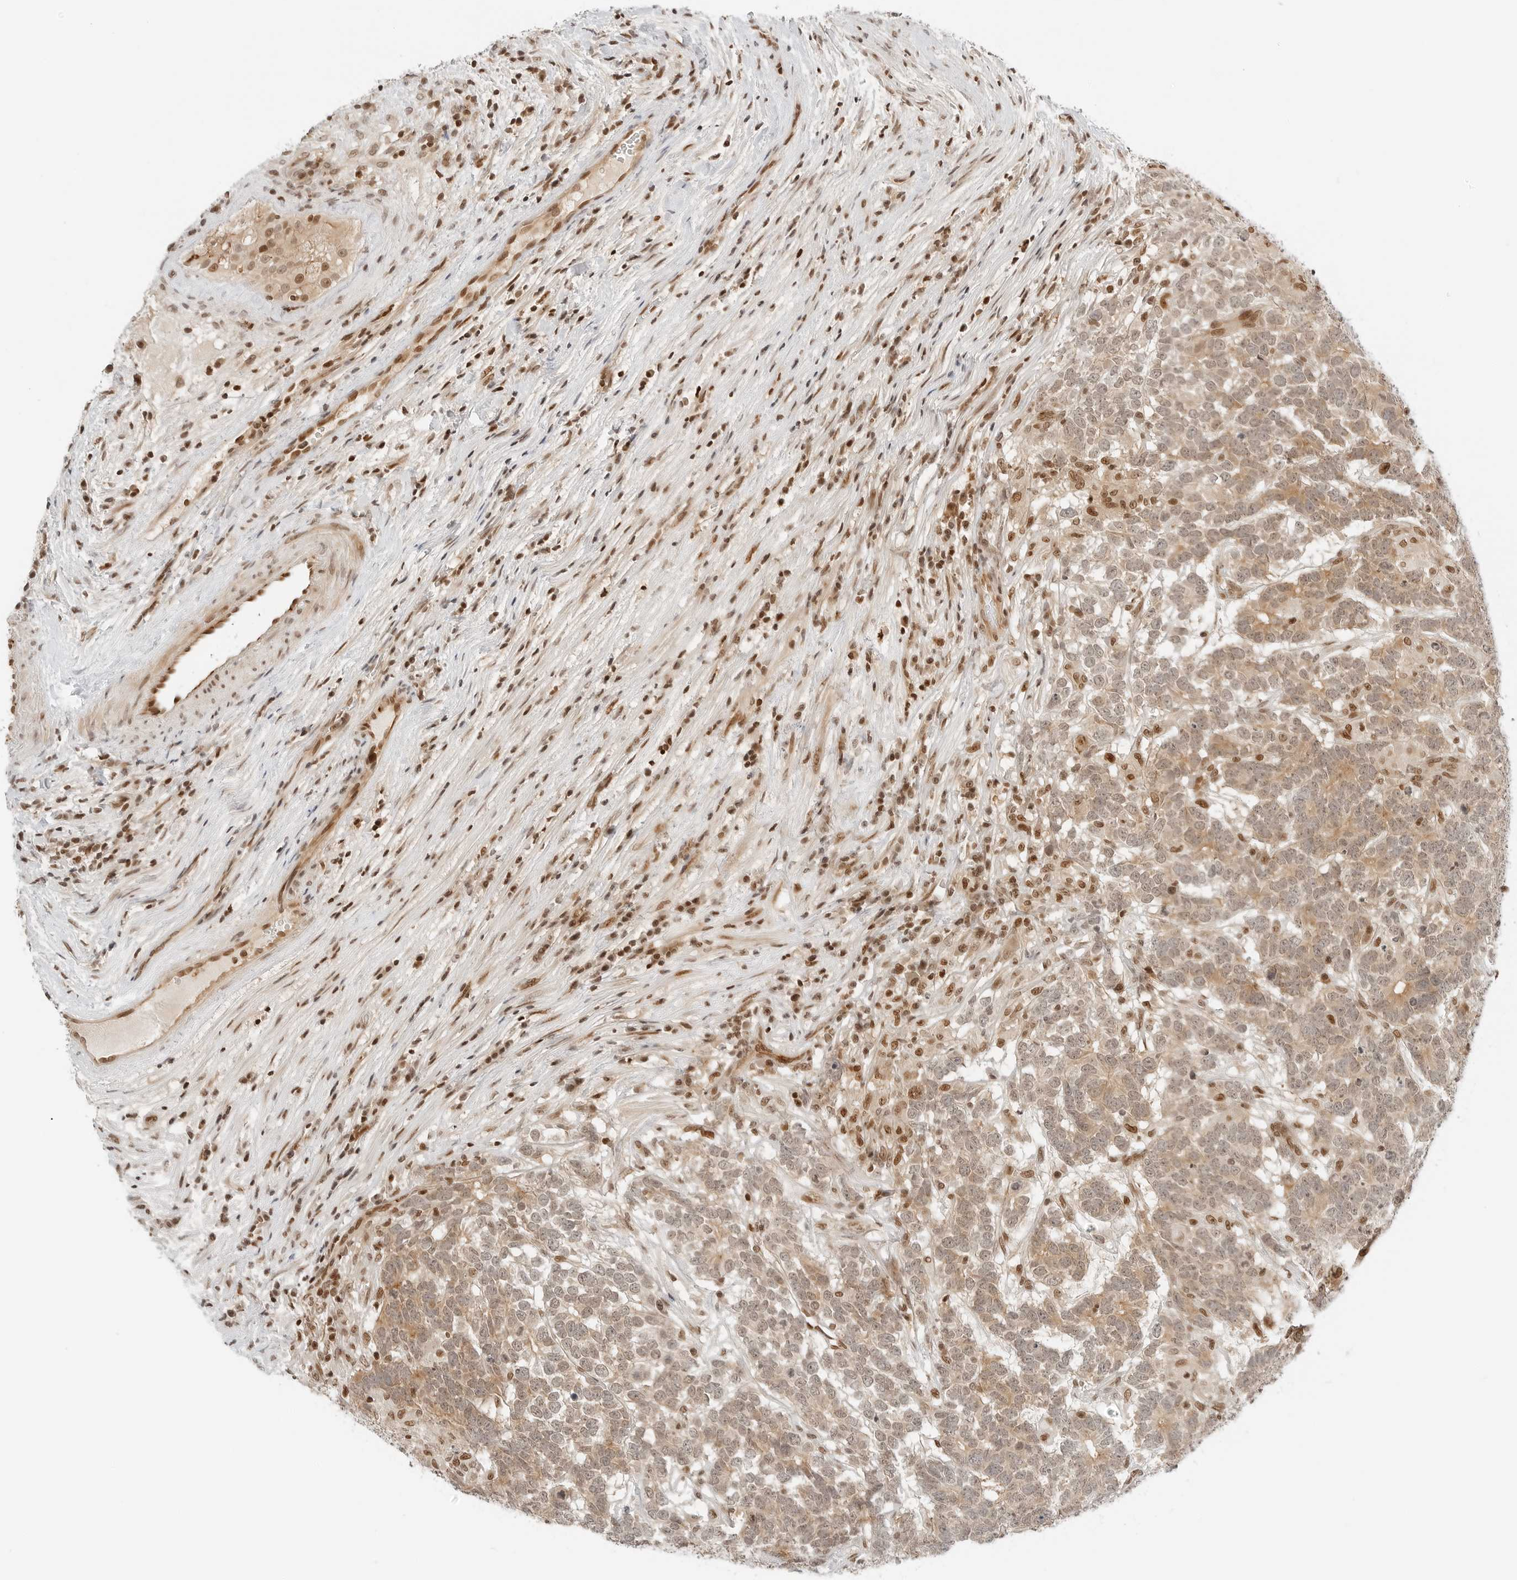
{"staining": {"intensity": "moderate", "quantity": ">75%", "location": "cytoplasmic/membranous,nuclear"}, "tissue": "testis cancer", "cell_type": "Tumor cells", "image_type": "cancer", "snomed": [{"axis": "morphology", "description": "Carcinoma, Embryonal, NOS"}, {"axis": "topography", "description": "Testis"}], "caption": "Tumor cells display medium levels of moderate cytoplasmic/membranous and nuclear expression in approximately >75% of cells in human embryonal carcinoma (testis). (IHC, brightfield microscopy, high magnification).", "gene": "CRTC2", "patient": {"sex": "male", "age": 26}}